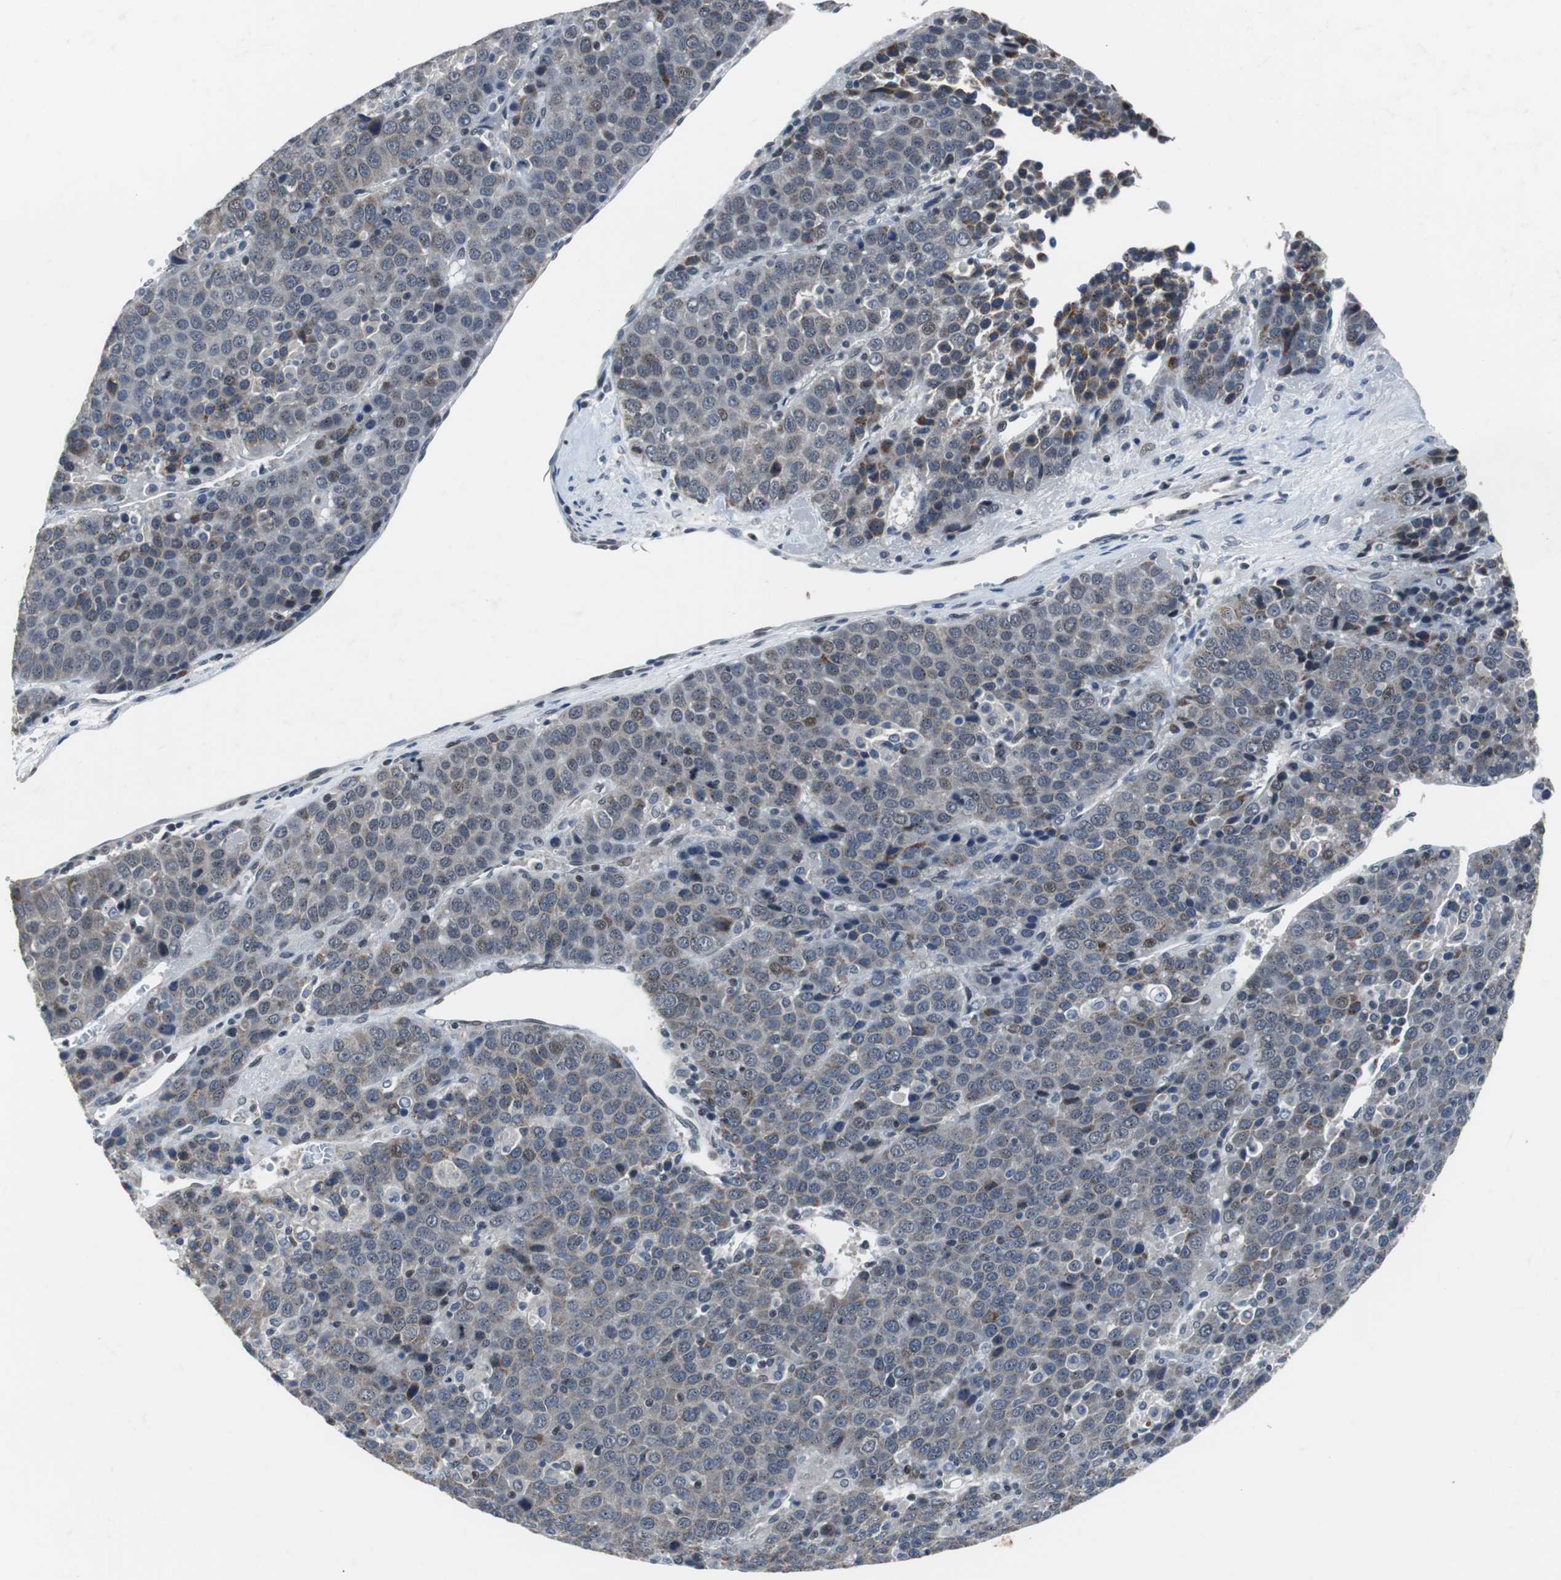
{"staining": {"intensity": "weak", "quantity": "<25%", "location": "cytoplasmic/membranous,nuclear"}, "tissue": "liver cancer", "cell_type": "Tumor cells", "image_type": "cancer", "snomed": [{"axis": "morphology", "description": "Carcinoma, Hepatocellular, NOS"}, {"axis": "topography", "description": "Liver"}], "caption": "The histopathology image reveals no staining of tumor cells in hepatocellular carcinoma (liver). (Brightfield microscopy of DAB (3,3'-diaminobenzidine) immunohistochemistry at high magnification).", "gene": "TP63", "patient": {"sex": "female", "age": 53}}